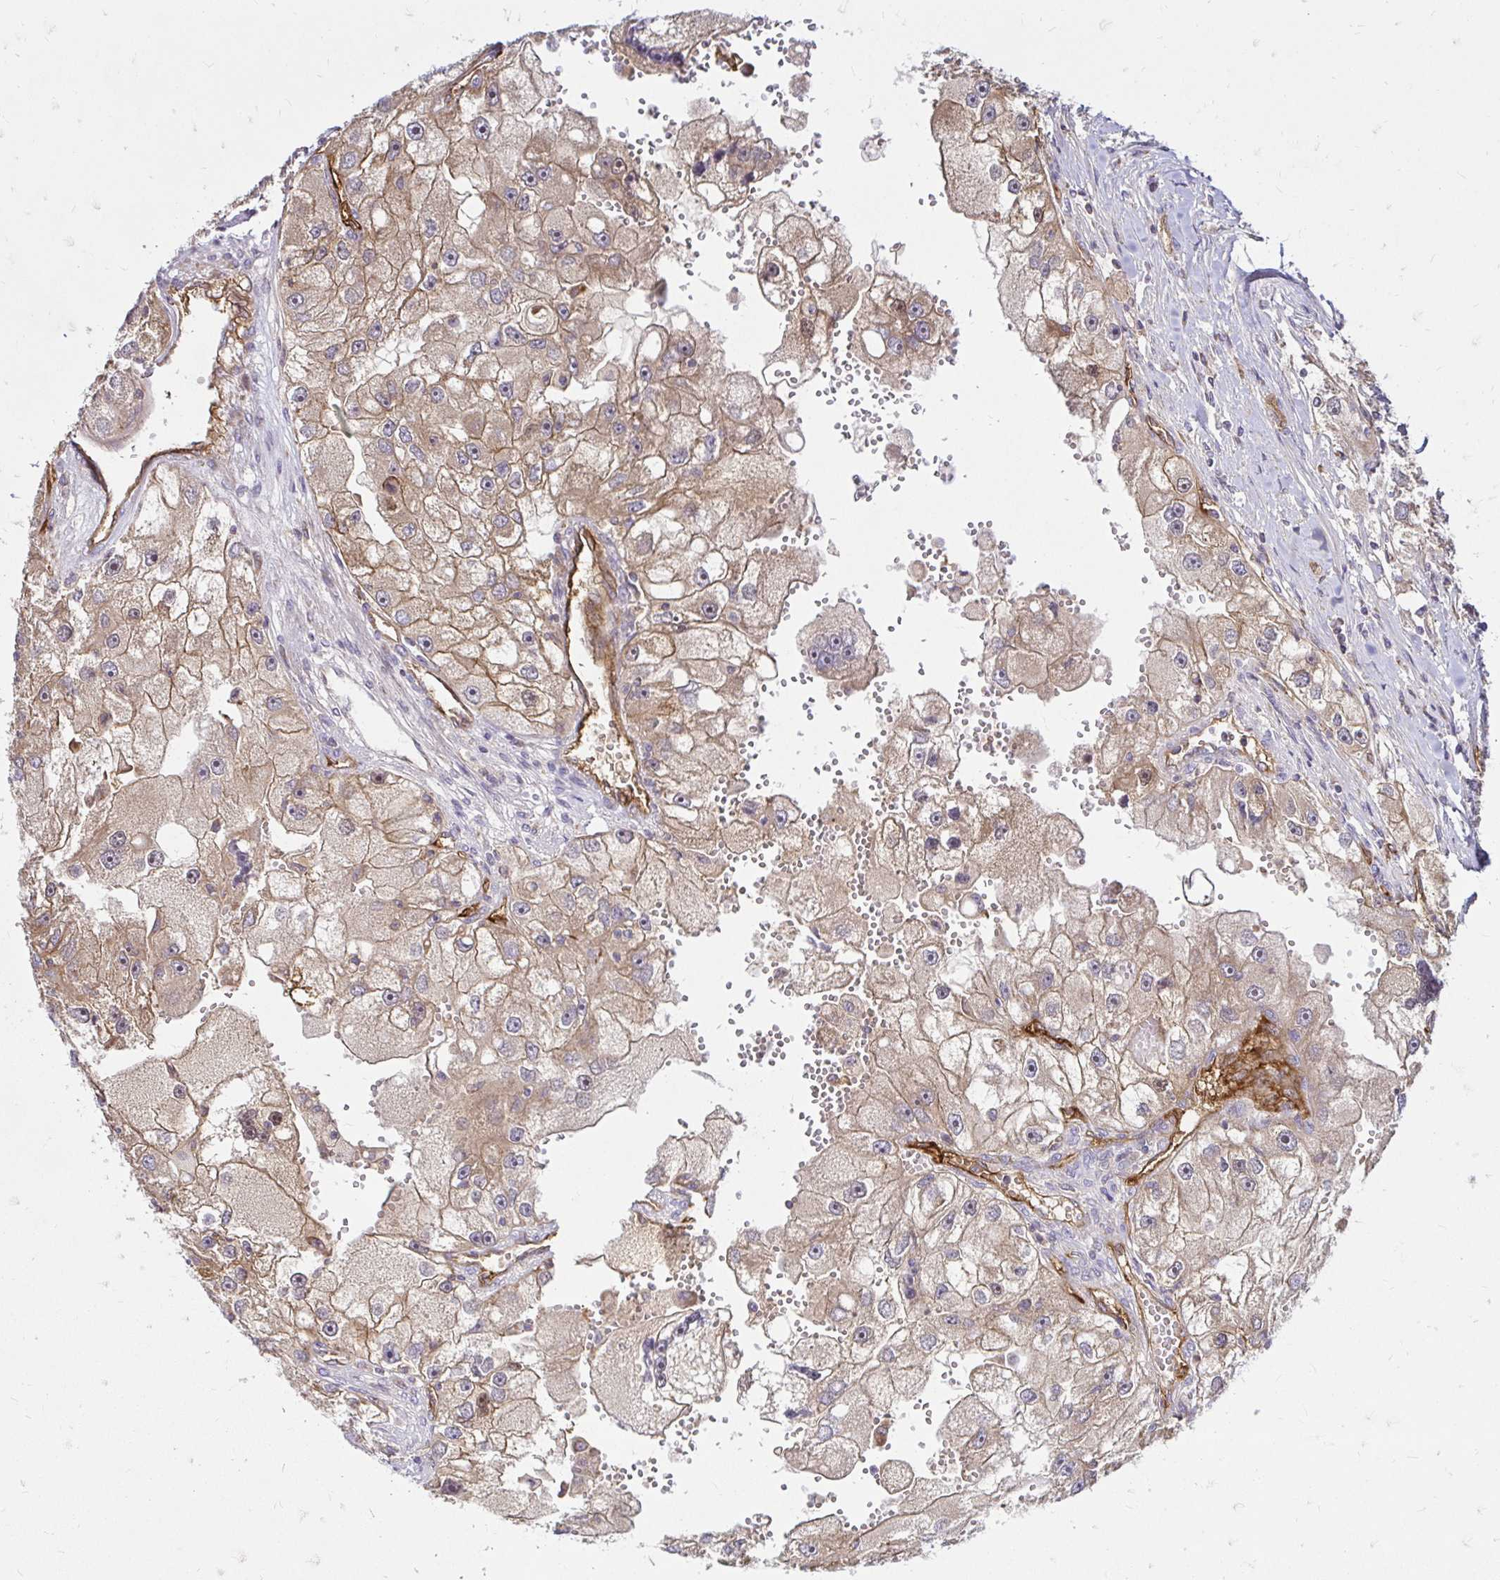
{"staining": {"intensity": "weak", "quantity": ">75%", "location": "cytoplasmic/membranous"}, "tissue": "renal cancer", "cell_type": "Tumor cells", "image_type": "cancer", "snomed": [{"axis": "morphology", "description": "Adenocarcinoma, NOS"}, {"axis": "topography", "description": "Kidney"}], "caption": "The histopathology image exhibits staining of renal adenocarcinoma, revealing weak cytoplasmic/membranous protein expression (brown color) within tumor cells.", "gene": "ITGA2", "patient": {"sex": "male", "age": 63}}